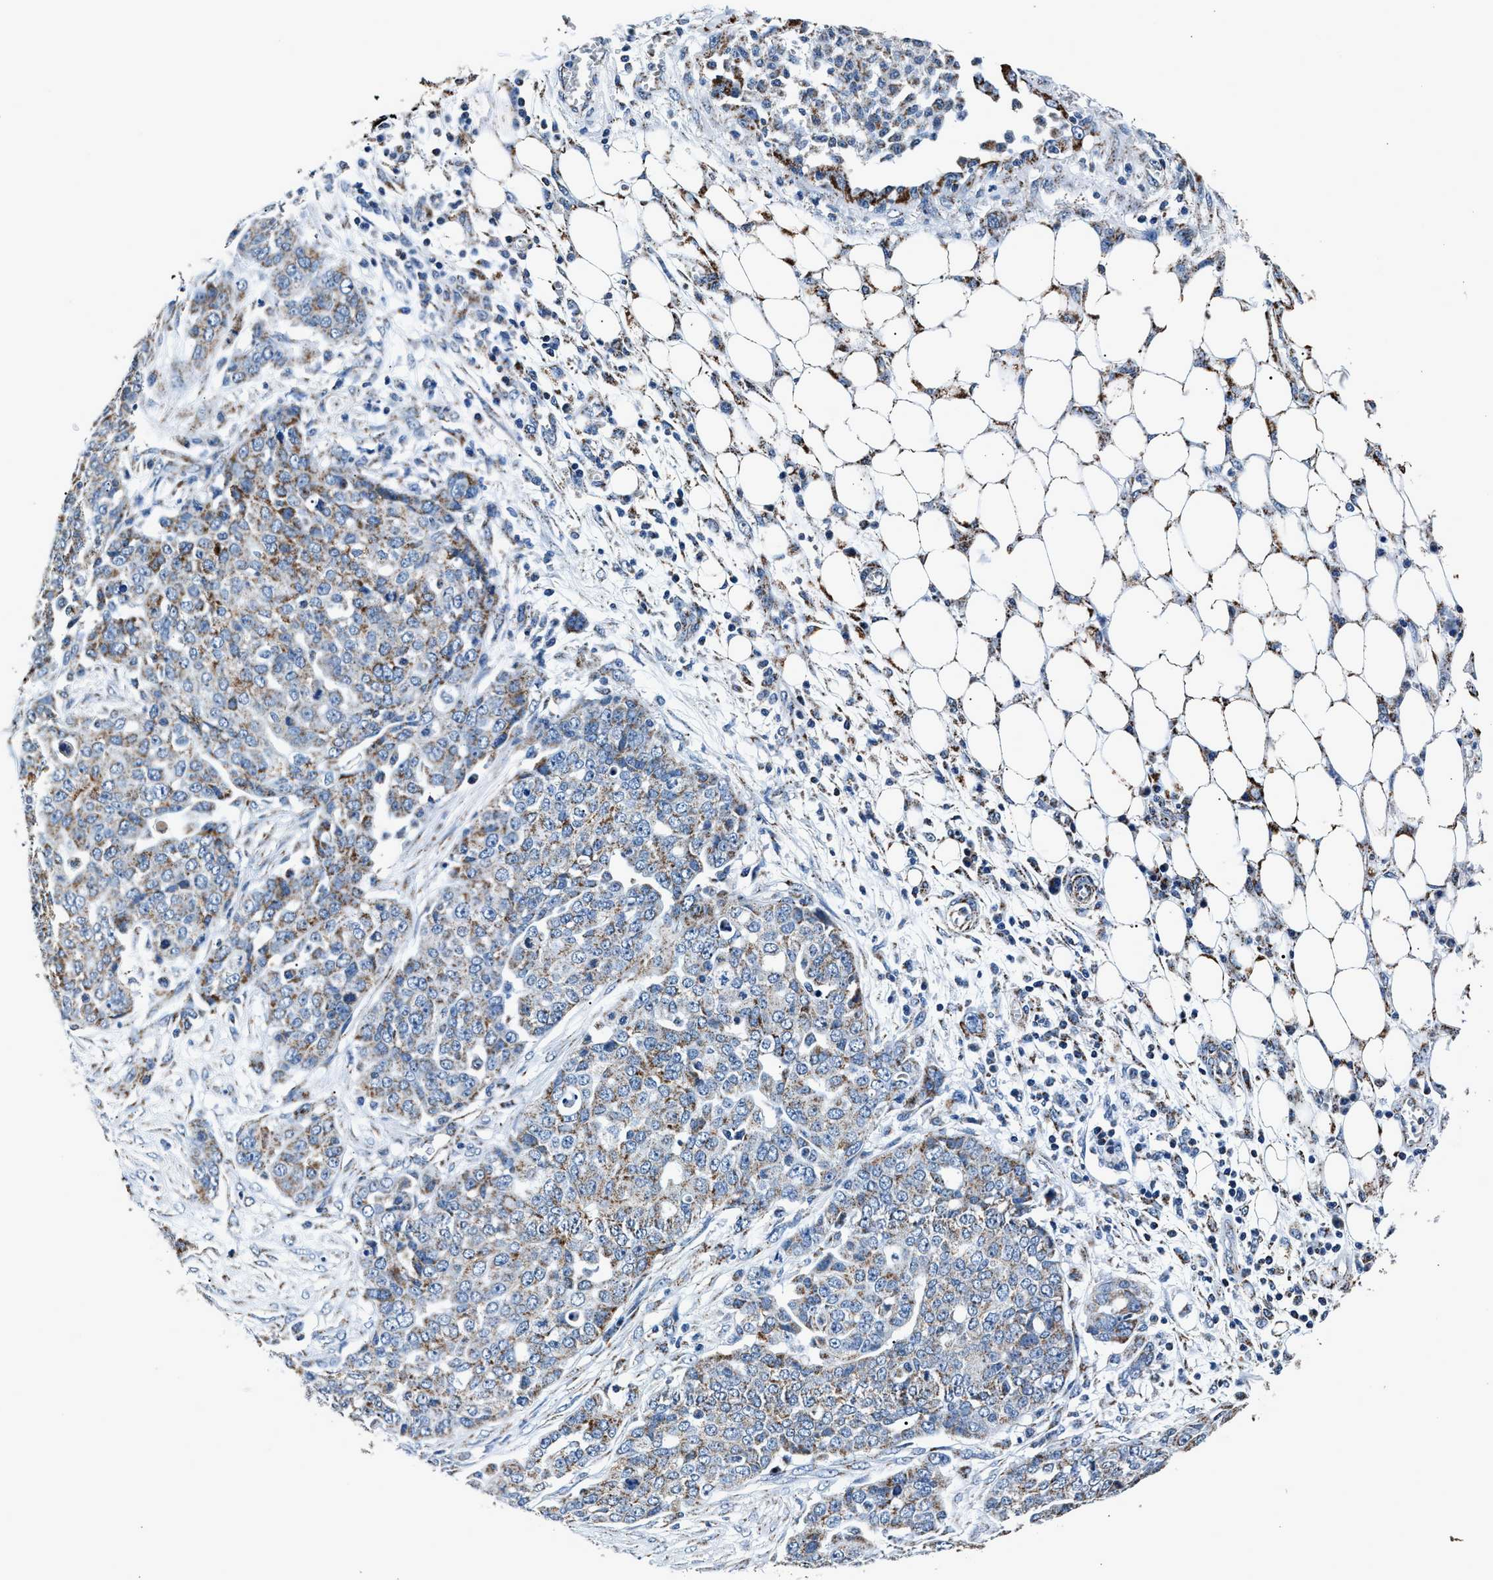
{"staining": {"intensity": "moderate", "quantity": "25%-75%", "location": "cytoplasmic/membranous"}, "tissue": "ovarian cancer", "cell_type": "Tumor cells", "image_type": "cancer", "snomed": [{"axis": "morphology", "description": "Cystadenocarcinoma, serous, NOS"}, {"axis": "topography", "description": "Soft tissue"}, {"axis": "topography", "description": "Ovary"}], "caption": "High-power microscopy captured an immunohistochemistry micrograph of ovarian cancer, revealing moderate cytoplasmic/membranous expression in about 25%-75% of tumor cells.", "gene": "HIBADH", "patient": {"sex": "female", "age": 57}}